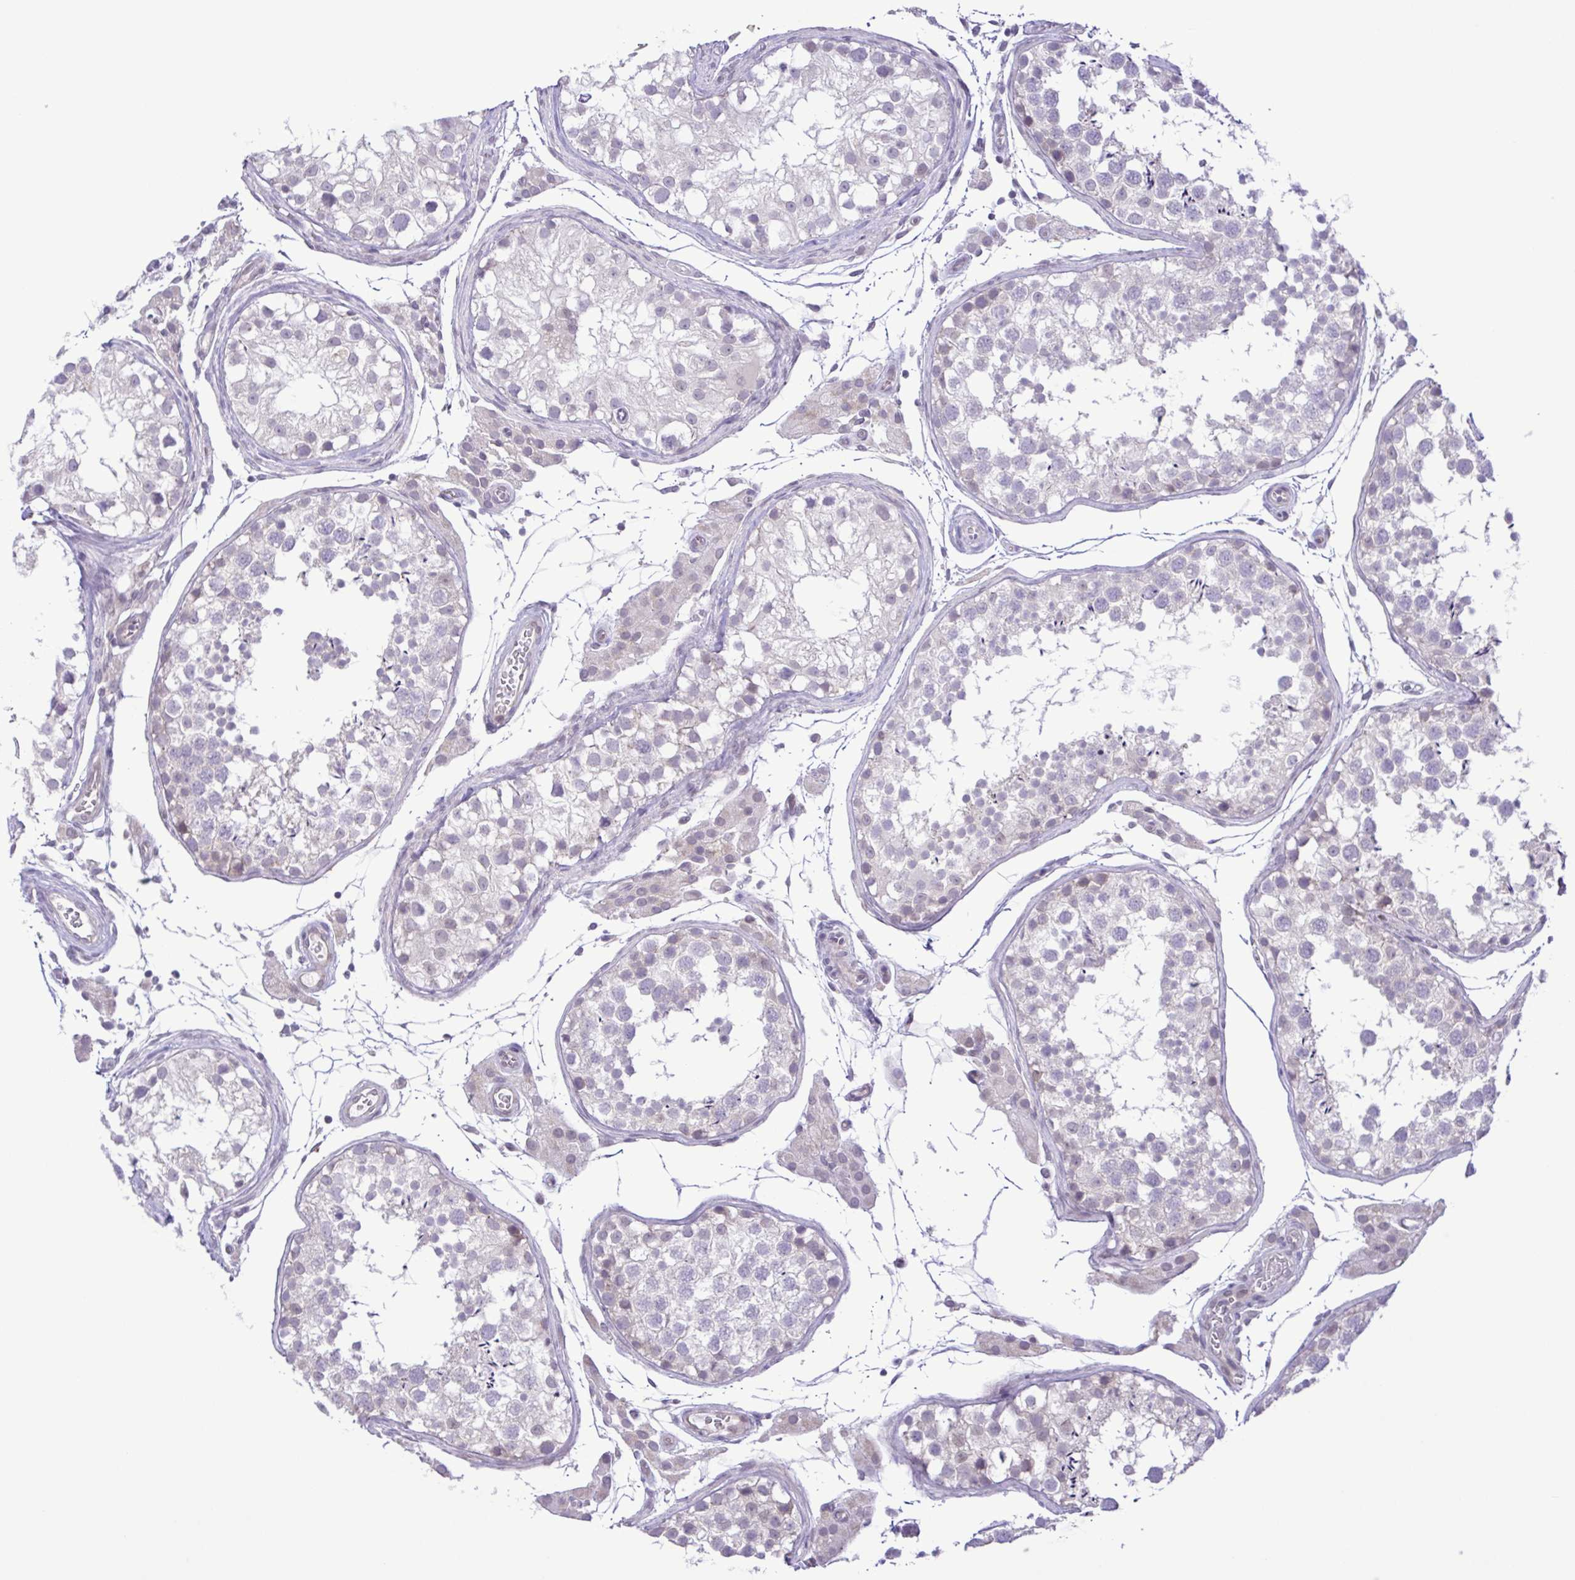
{"staining": {"intensity": "weak", "quantity": "<25%", "location": "nuclear"}, "tissue": "testis", "cell_type": "Cells in seminiferous ducts", "image_type": "normal", "snomed": [{"axis": "morphology", "description": "Normal tissue, NOS"}, {"axis": "morphology", "description": "Seminoma, NOS"}, {"axis": "topography", "description": "Testis"}], "caption": "Immunohistochemistry (IHC) of benign human testis demonstrates no positivity in cells in seminiferous ducts. Nuclei are stained in blue.", "gene": "IL1RN", "patient": {"sex": "male", "age": 29}}